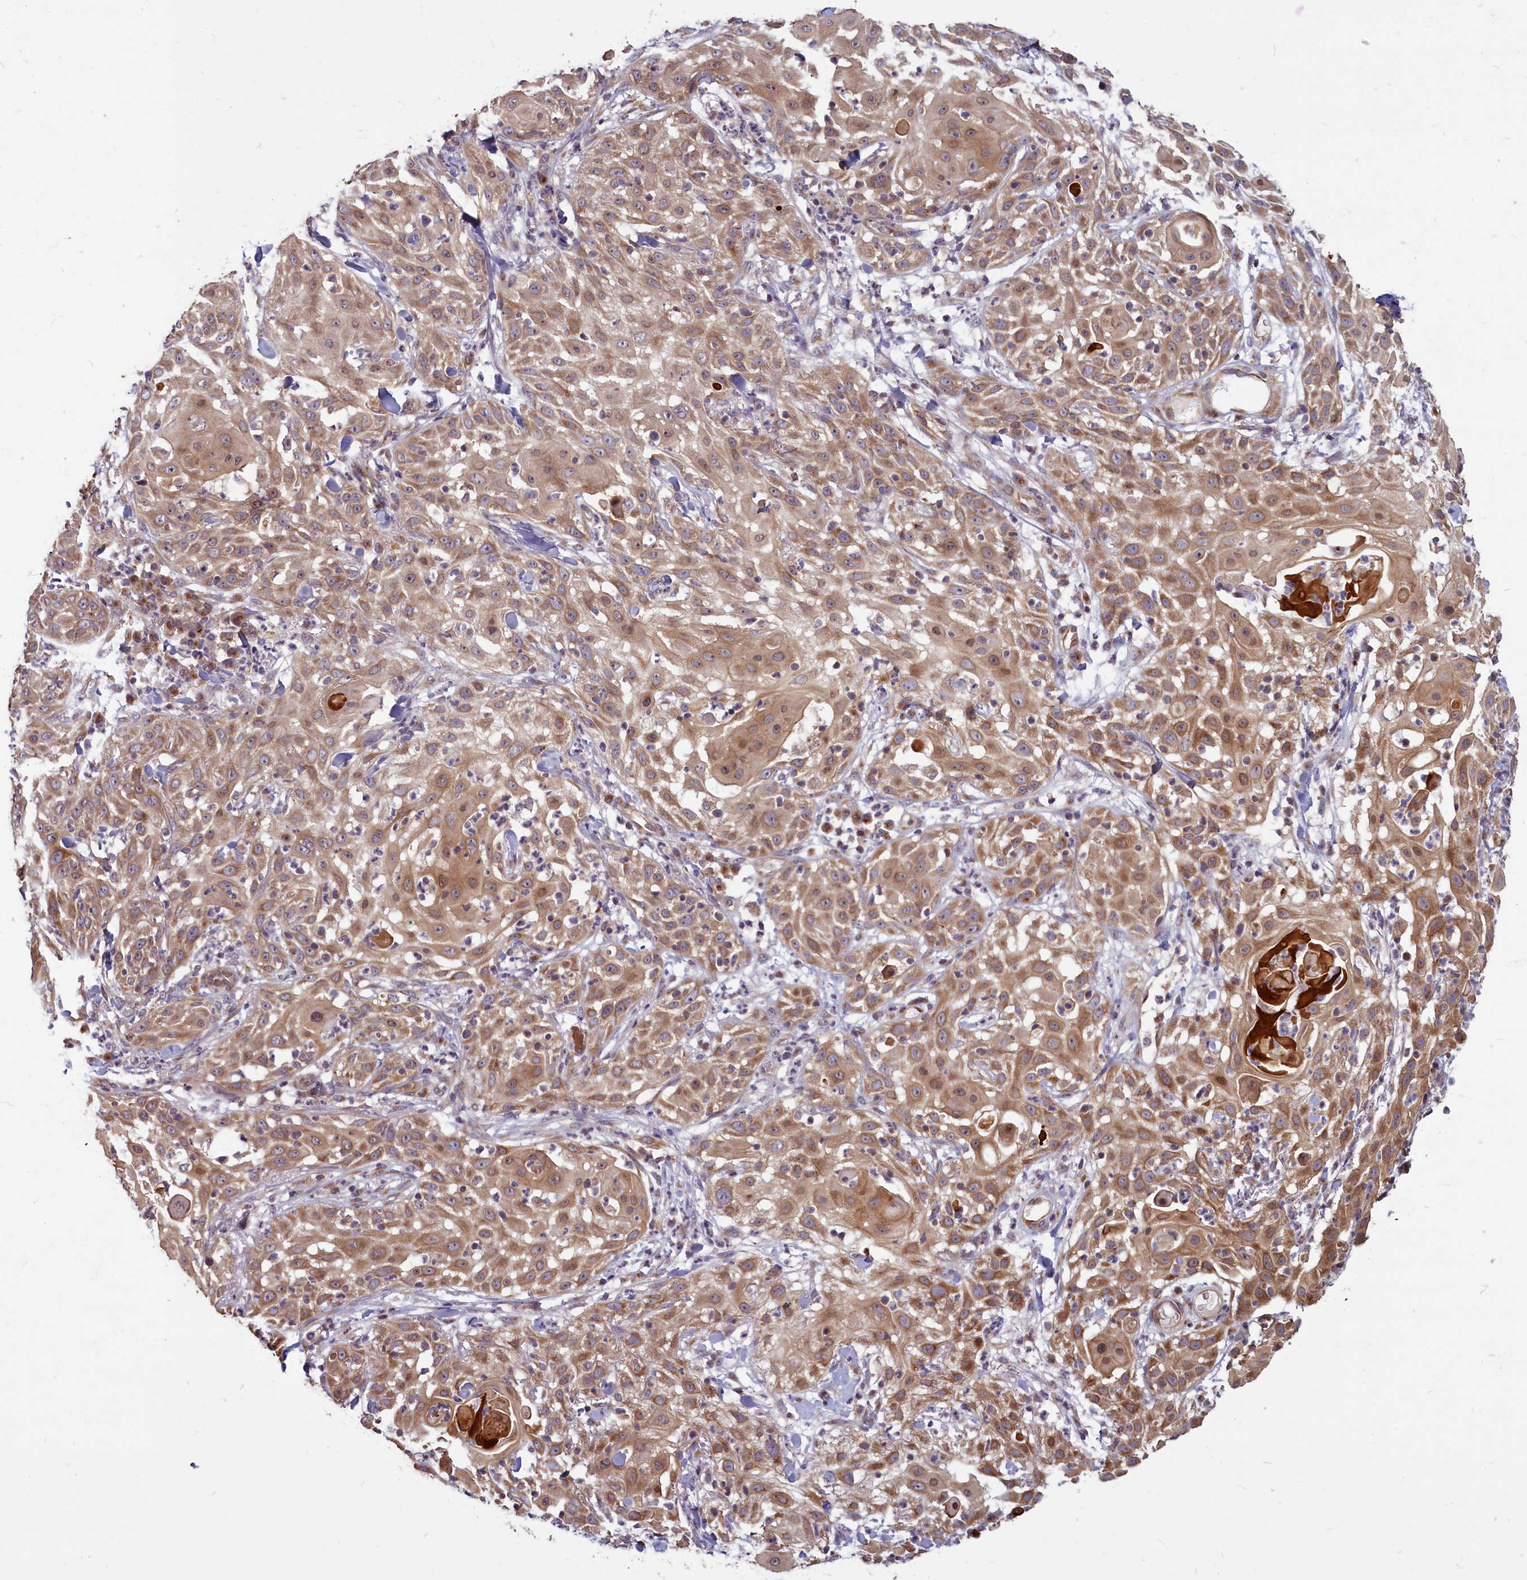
{"staining": {"intensity": "moderate", "quantity": ">75%", "location": "cytoplasmic/membranous"}, "tissue": "skin cancer", "cell_type": "Tumor cells", "image_type": "cancer", "snomed": [{"axis": "morphology", "description": "Squamous cell carcinoma, NOS"}, {"axis": "topography", "description": "Skin"}], "caption": "Brown immunohistochemical staining in skin cancer (squamous cell carcinoma) exhibits moderate cytoplasmic/membranous expression in about >75% of tumor cells.", "gene": "MYCBP", "patient": {"sex": "female", "age": 44}}